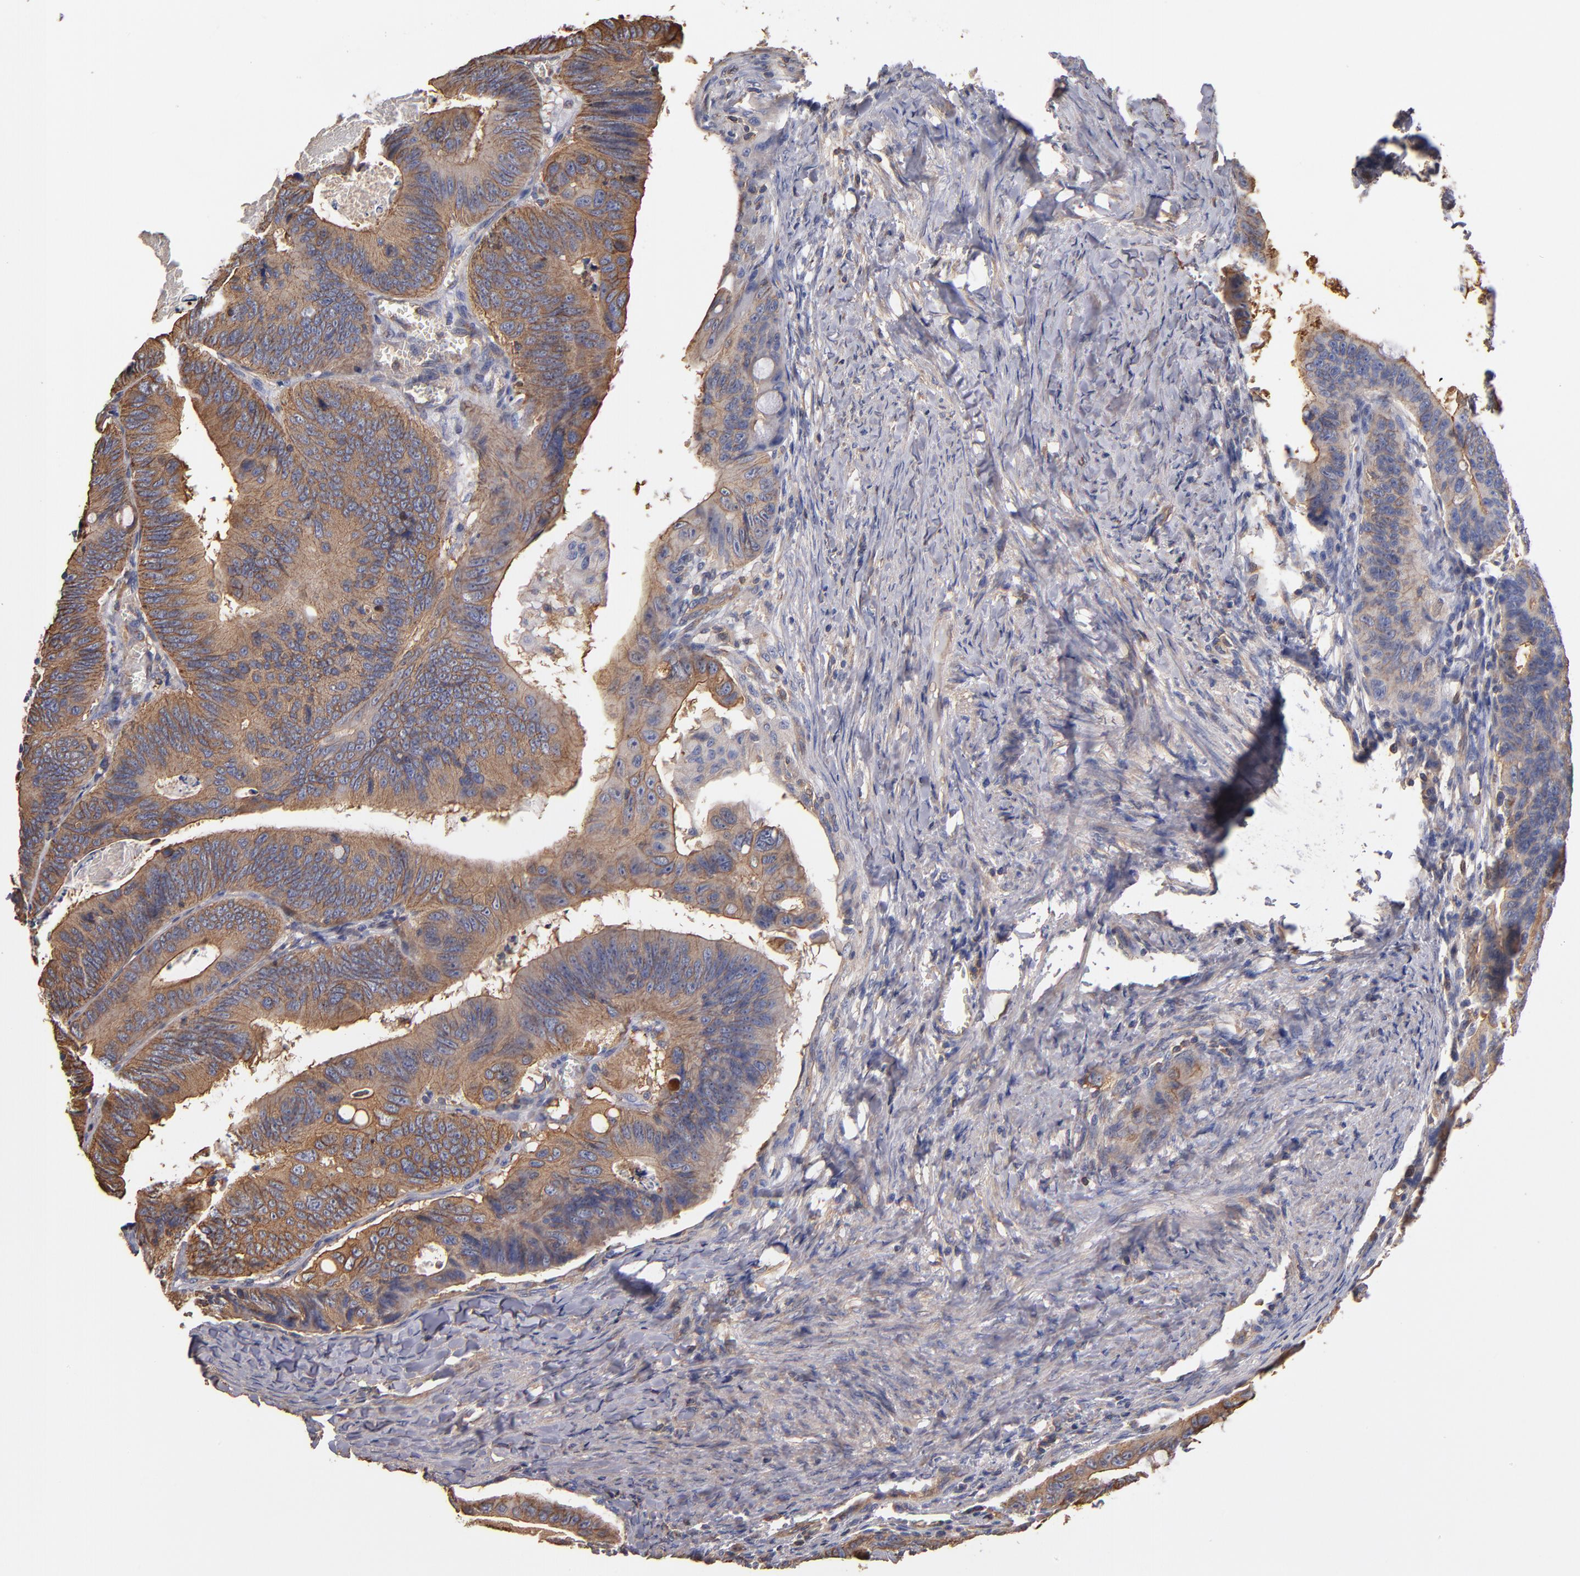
{"staining": {"intensity": "moderate", "quantity": ">75%", "location": "cytoplasmic/membranous"}, "tissue": "colorectal cancer", "cell_type": "Tumor cells", "image_type": "cancer", "snomed": [{"axis": "morphology", "description": "Adenocarcinoma, NOS"}, {"axis": "topography", "description": "Colon"}], "caption": "This is a photomicrograph of immunohistochemistry staining of colorectal cancer, which shows moderate staining in the cytoplasmic/membranous of tumor cells.", "gene": "ESYT2", "patient": {"sex": "female", "age": 55}}